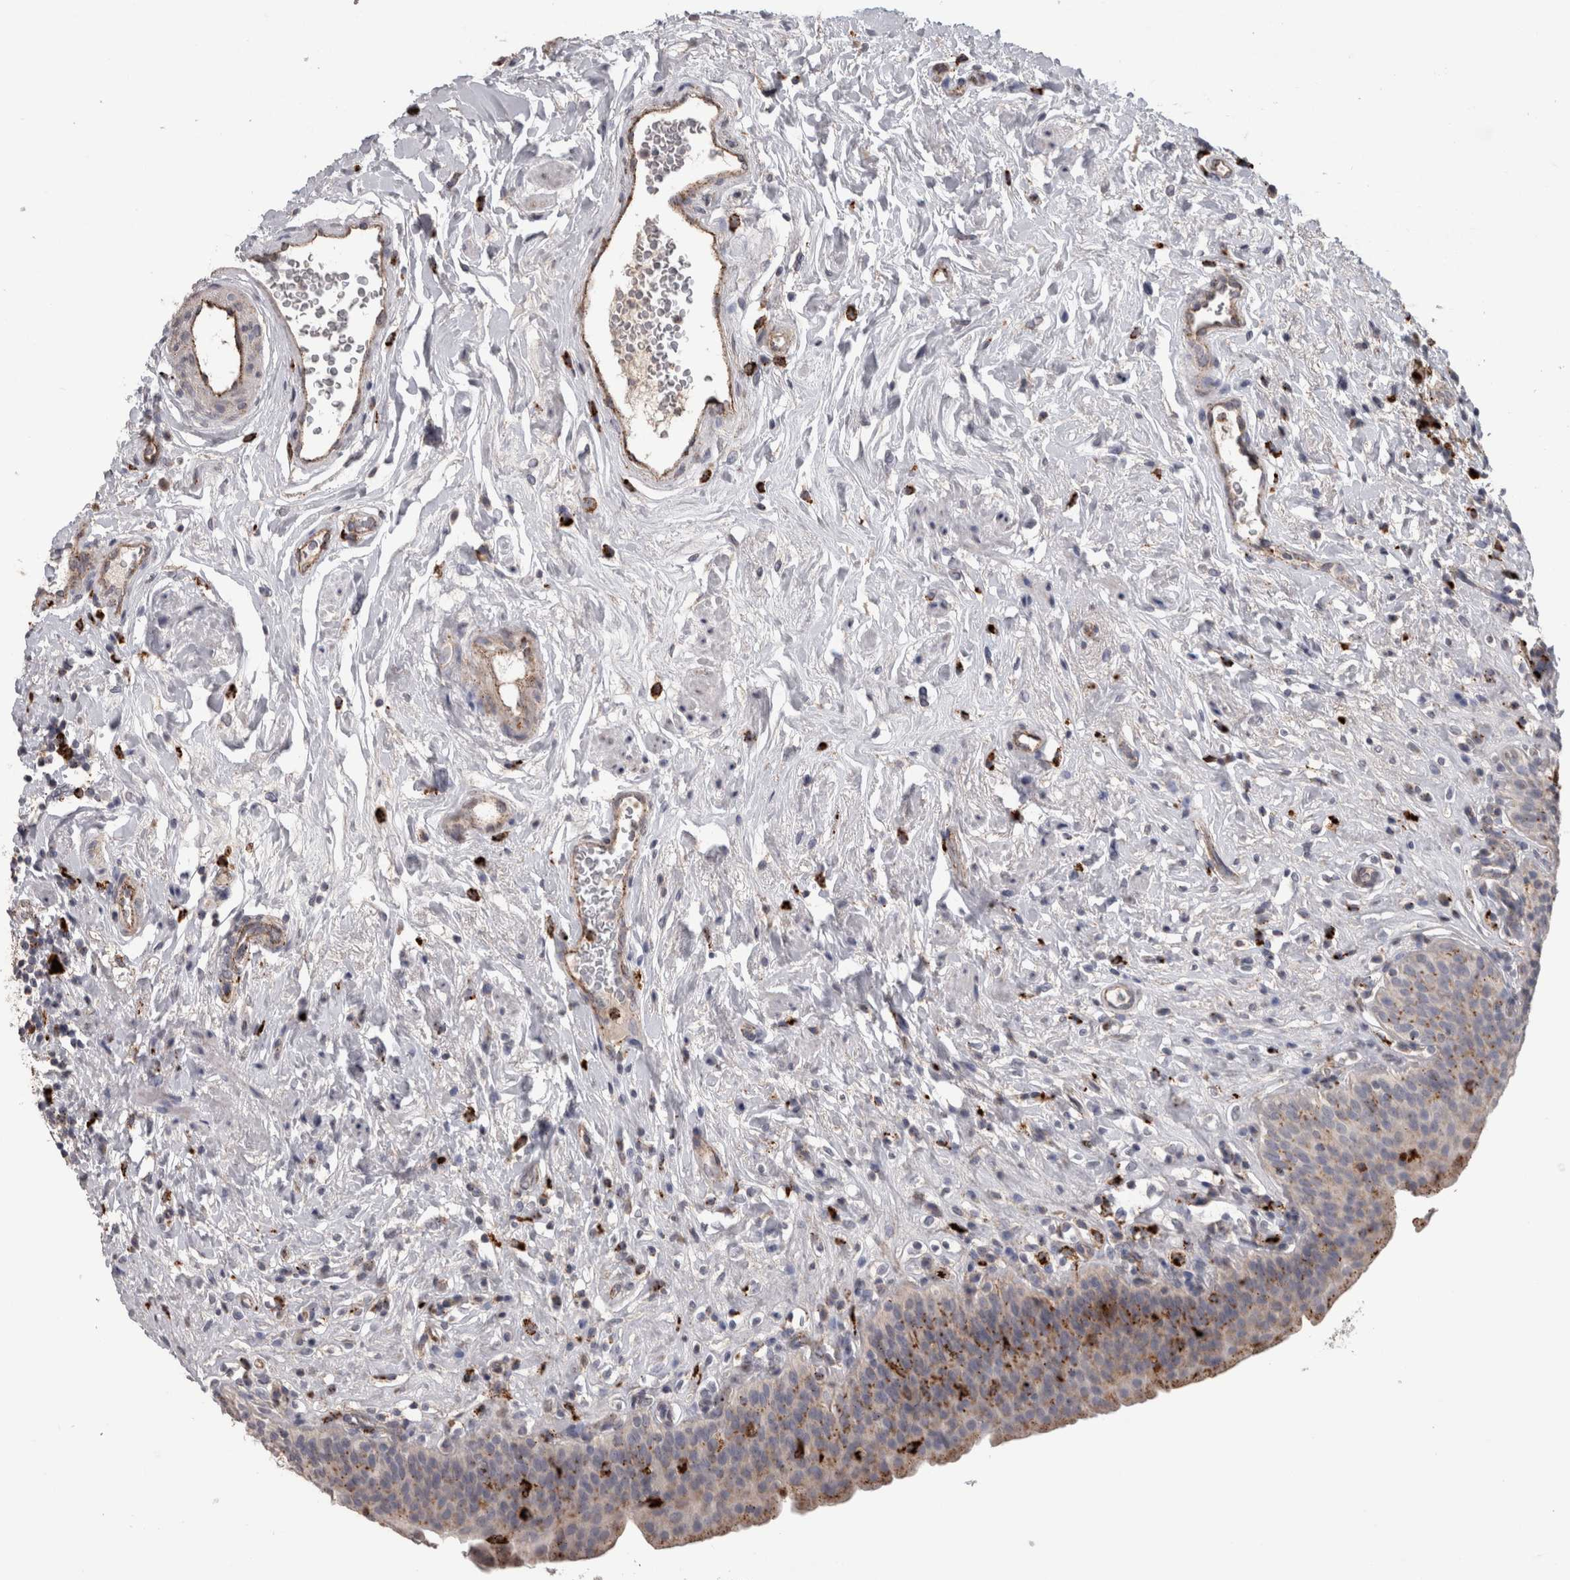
{"staining": {"intensity": "moderate", "quantity": "25%-75%", "location": "cytoplasmic/membranous"}, "tissue": "urinary bladder", "cell_type": "Urothelial cells", "image_type": "normal", "snomed": [{"axis": "morphology", "description": "Normal tissue, NOS"}, {"axis": "topography", "description": "Urinary bladder"}], "caption": "Protein expression analysis of unremarkable human urinary bladder reveals moderate cytoplasmic/membranous positivity in about 25%-75% of urothelial cells. Using DAB (brown) and hematoxylin (blue) stains, captured at high magnification using brightfield microscopy.", "gene": "CTSZ", "patient": {"sex": "male", "age": 83}}